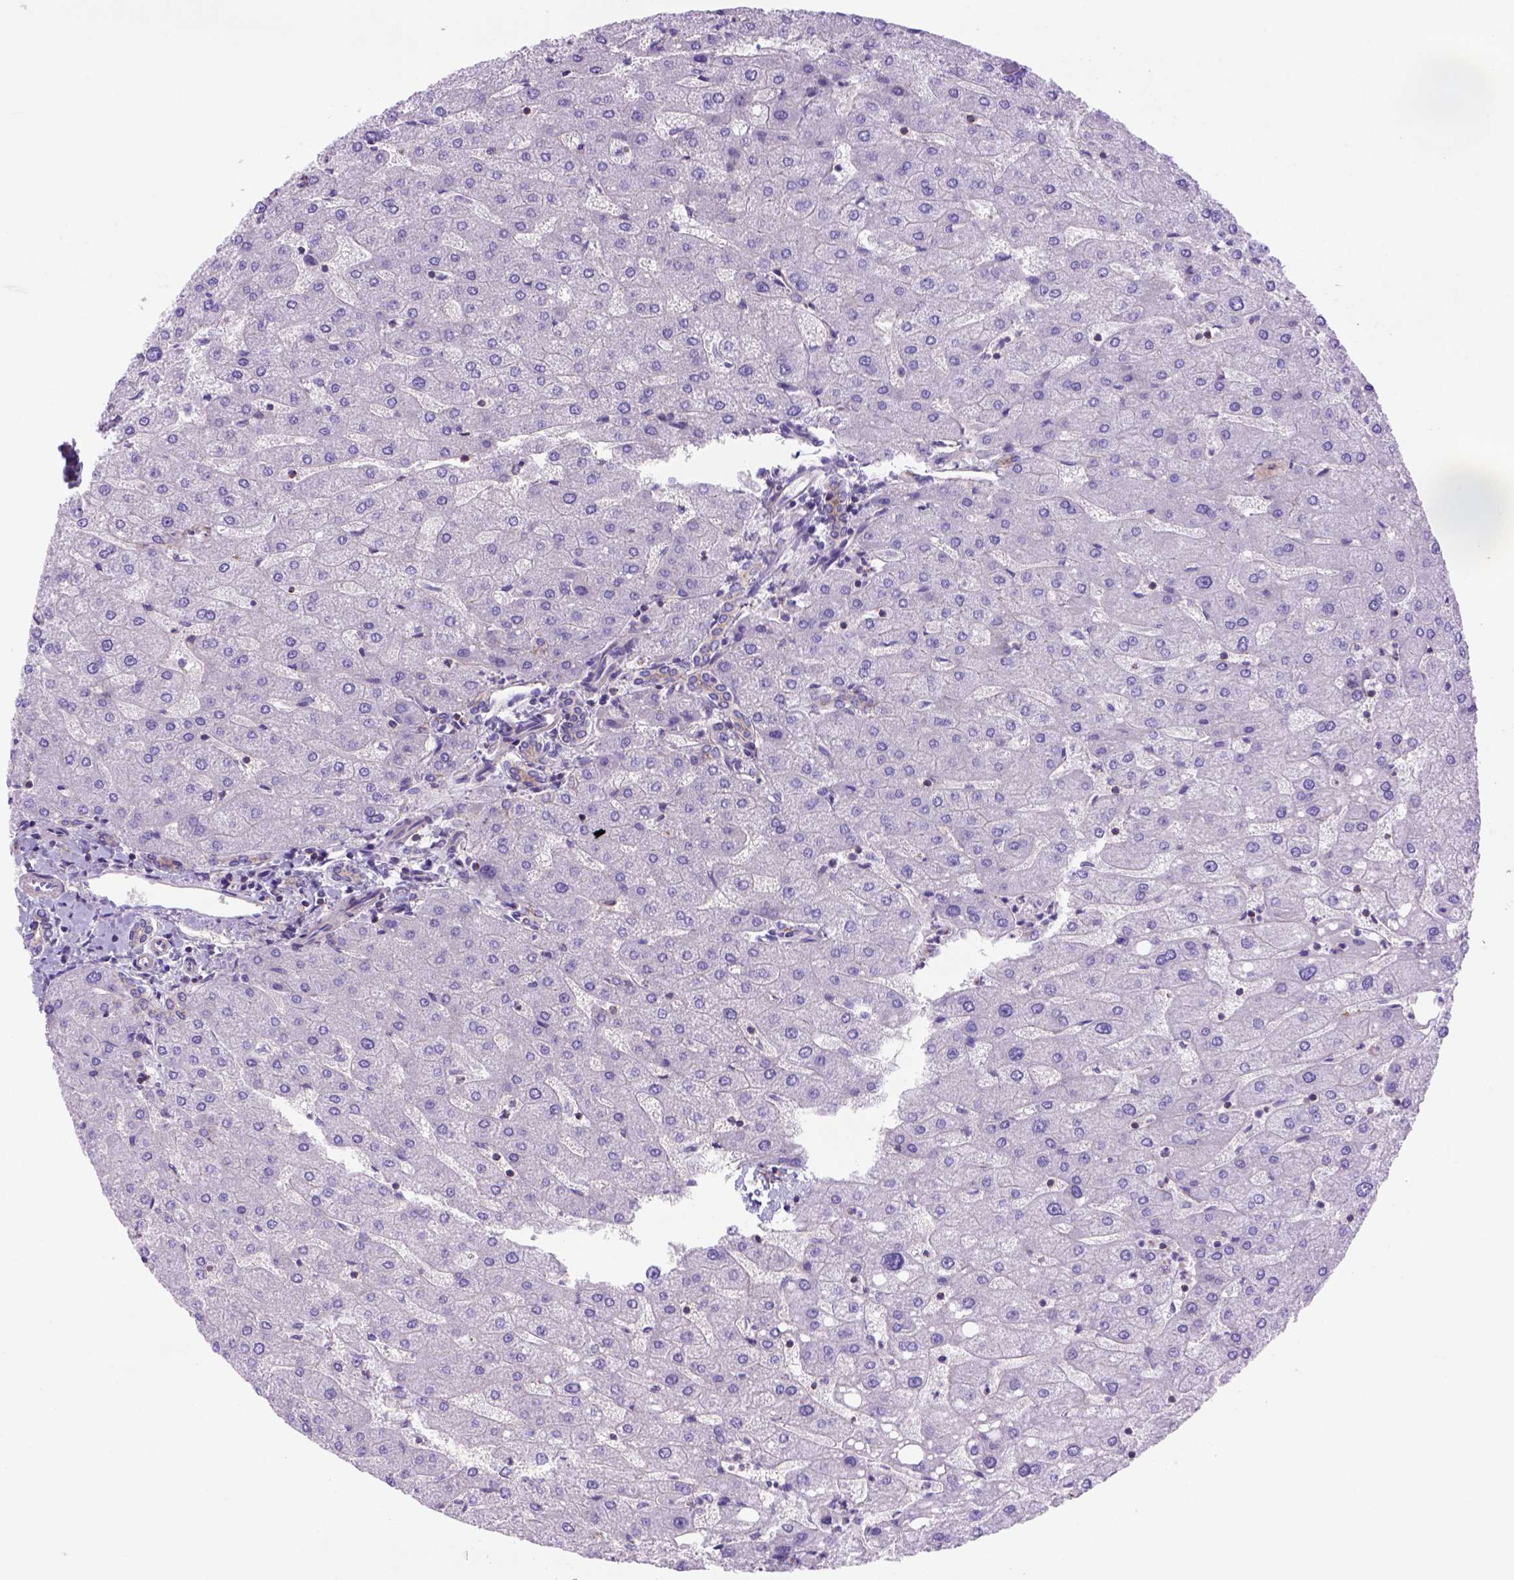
{"staining": {"intensity": "moderate", "quantity": ">75%", "location": "cytoplasmic/membranous"}, "tissue": "liver", "cell_type": "Cholangiocytes", "image_type": "normal", "snomed": [{"axis": "morphology", "description": "Normal tissue, NOS"}, {"axis": "topography", "description": "Liver"}], "caption": "The immunohistochemical stain labels moderate cytoplasmic/membranous staining in cholangiocytes of unremarkable liver. Nuclei are stained in blue.", "gene": "PEX12", "patient": {"sex": "male", "age": 67}}